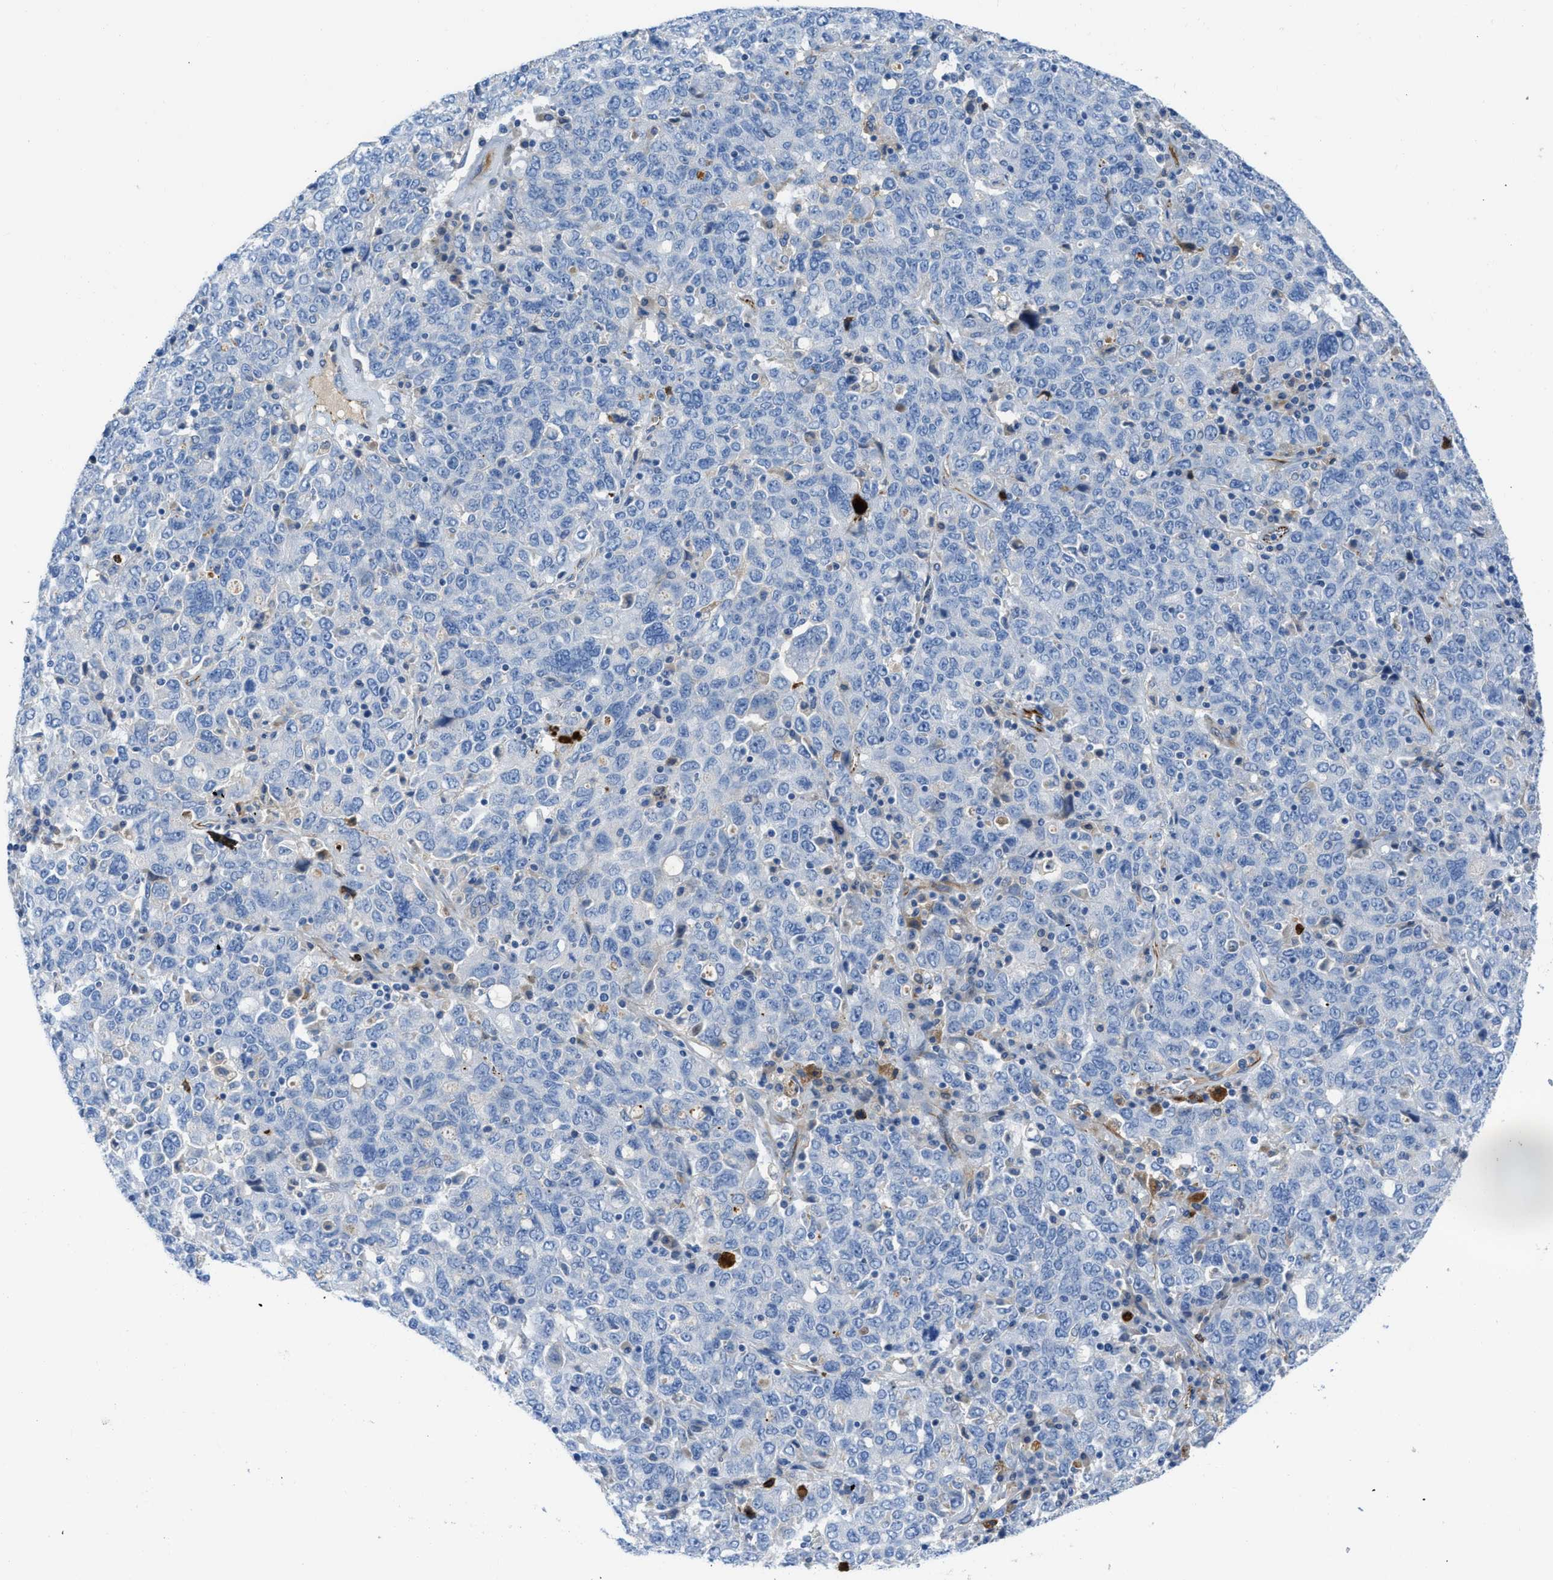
{"staining": {"intensity": "negative", "quantity": "none", "location": "none"}, "tissue": "ovarian cancer", "cell_type": "Tumor cells", "image_type": "cancer", "snomed": [{"axis": "morphology", "description": "Carcinoma, endometroid"}, {"axis": "topography", "description": "Ovary"}], "caption": "Photomicrograph shows no protein positivity in tumor cells of ovarian cancer (endometroid carcinoma) tissue. (DAB immunohistochemistry (IHC) with hematoxylin counter stain).", "gene": "XCR1", "patient": {"sex": "female", "age": 62}}